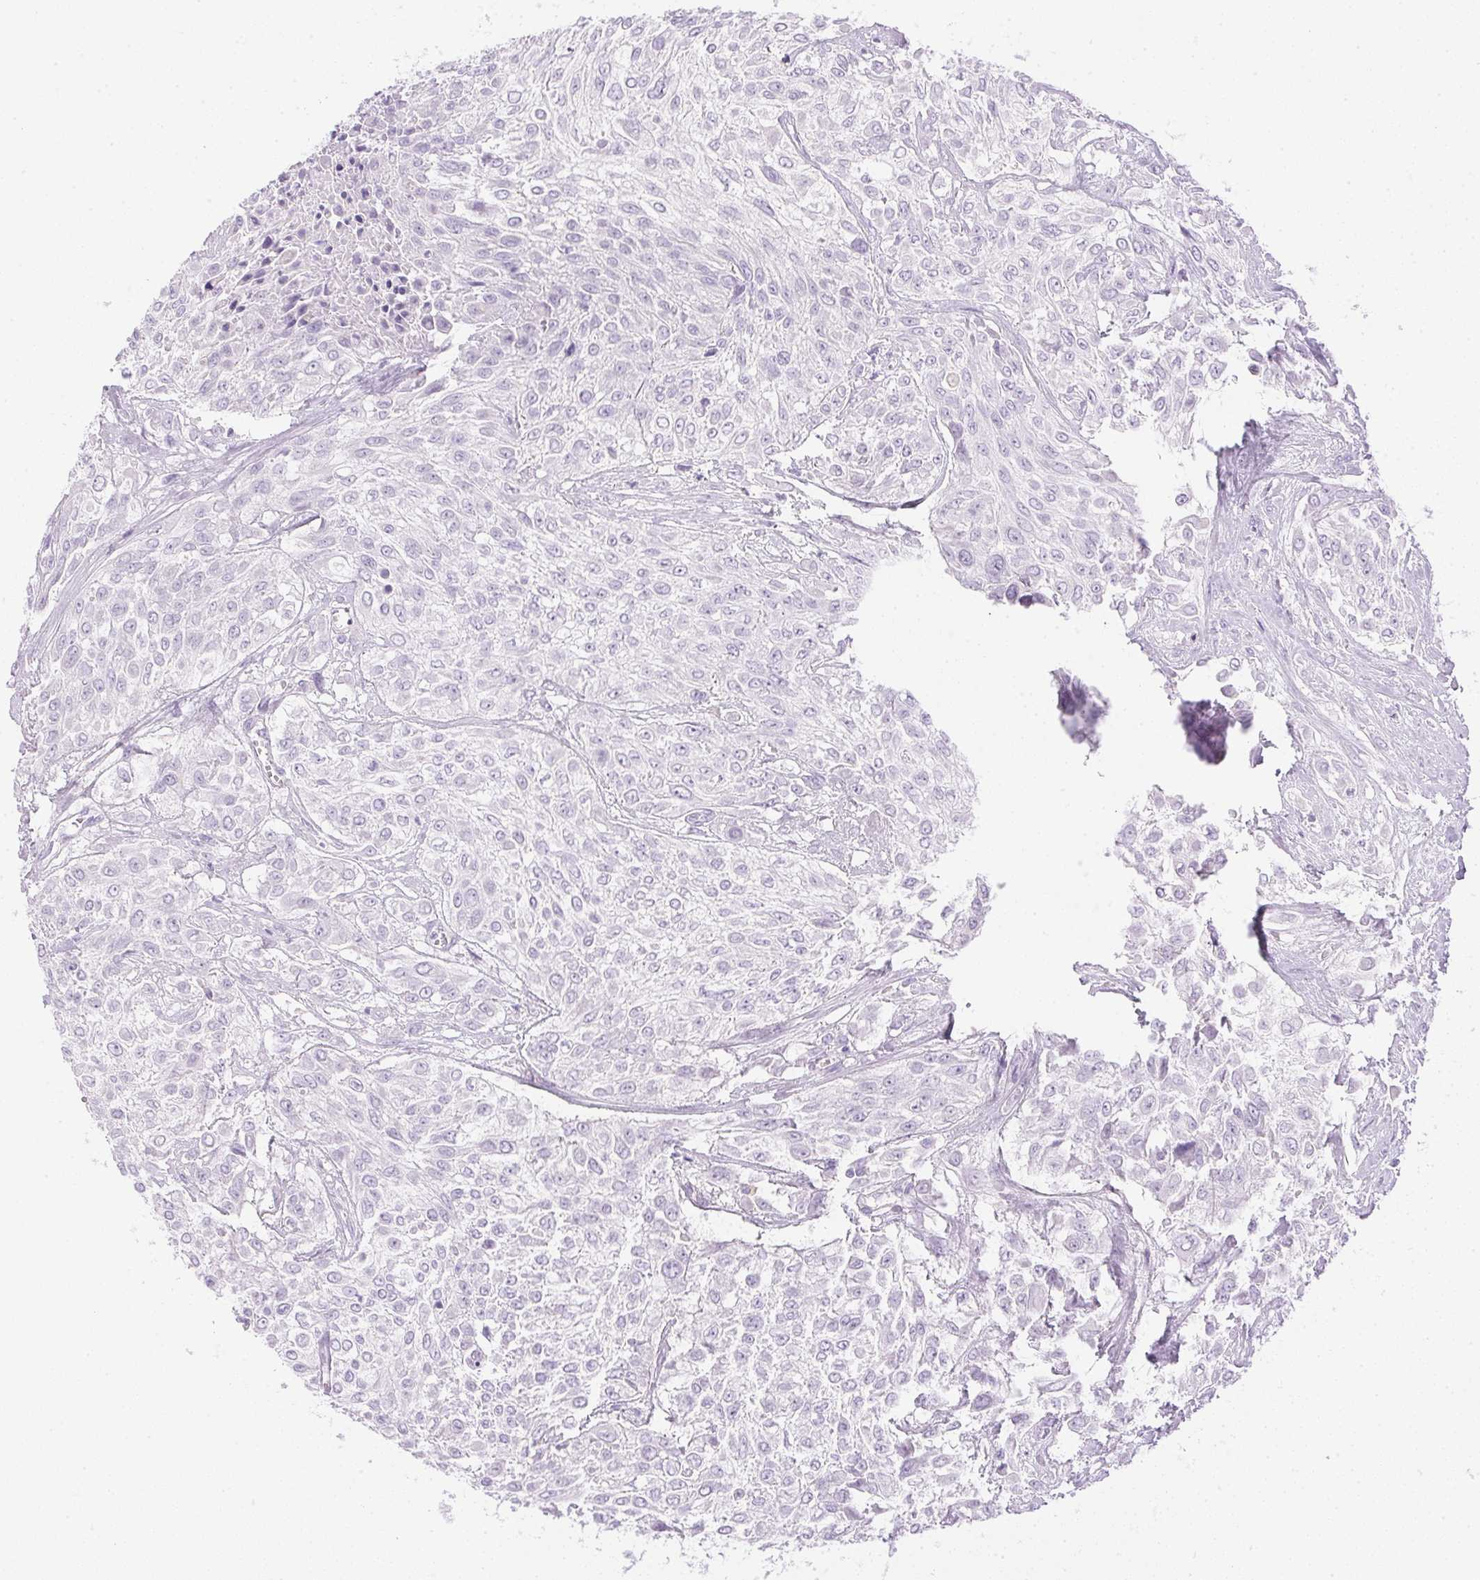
{"staining": {"intensity": "negative", "quantity": "none", "location": "none"}, "tissue": "urothelial cancer", "cell_type": "Tumor cells", "image_type": "cancer", "snomed": [{"axis": "morphology", "description": "Urothelial carcinoma, High grade"}, {"axis": "topography", "description": "Urinary bladder"}], "caption": "Tumor cells show no significant staining in urothelial cancer.", "gene": "ATP6V1G3", "patient": {"sex": "male", "age": 57}}